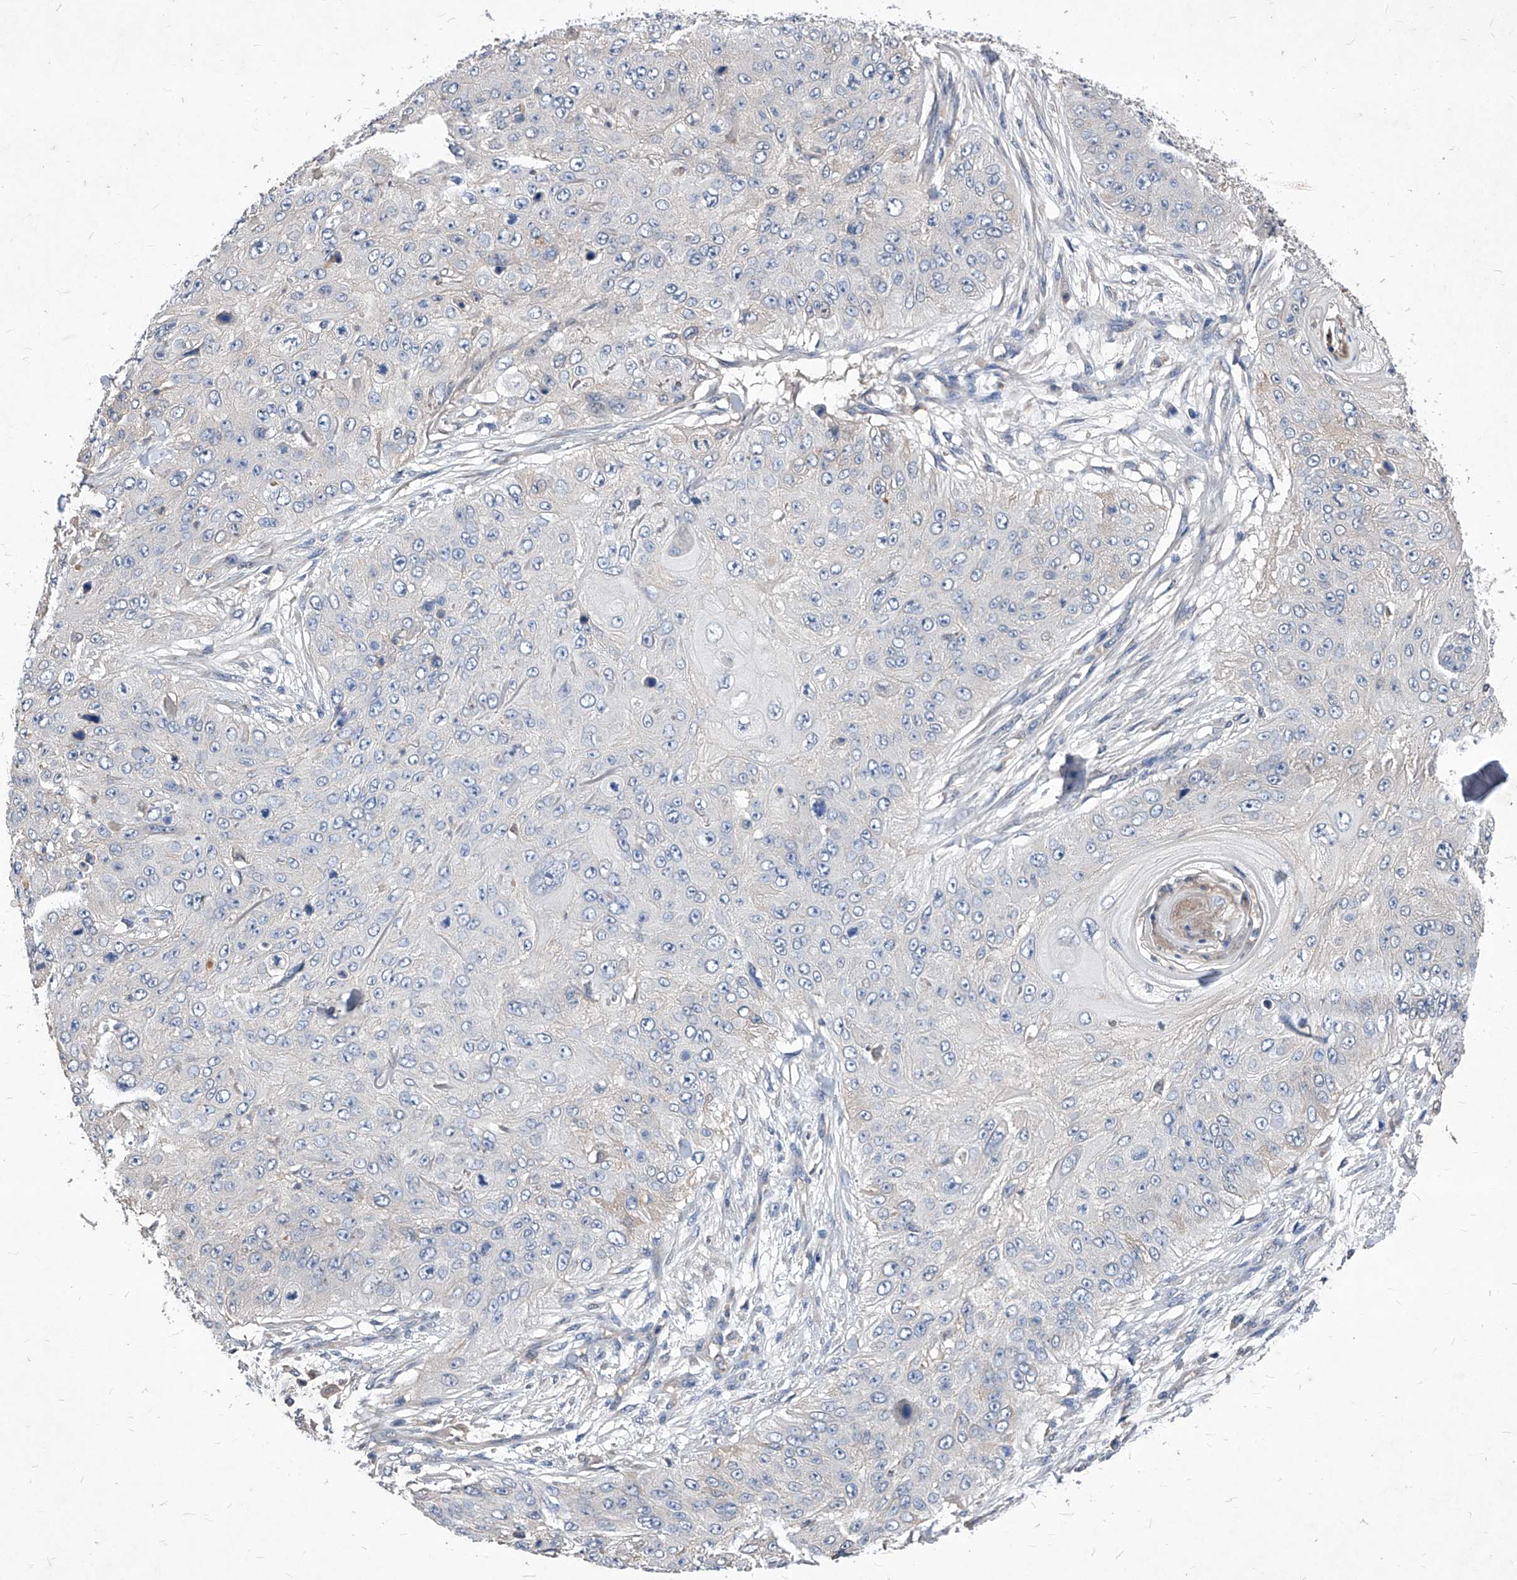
{"staining": {"intensity": "negative", "quantity": "none", "location": "none"}, "tissue": "skin cancer", "cell_type": "Tumor cells", "image_type": "cancer", "snomed": [{"axis": "morphology", "description": "Squamous cell carcinoma, NOS"}, {"axis": "topography", "description": "Skin"}], "caption": "Immunohistochemical staining of skin squamous cell carcinoma displays no significant positivity in tumor cells.", "gene": "SYNGR1", "patient": {"sex": "female", "age": 80}}